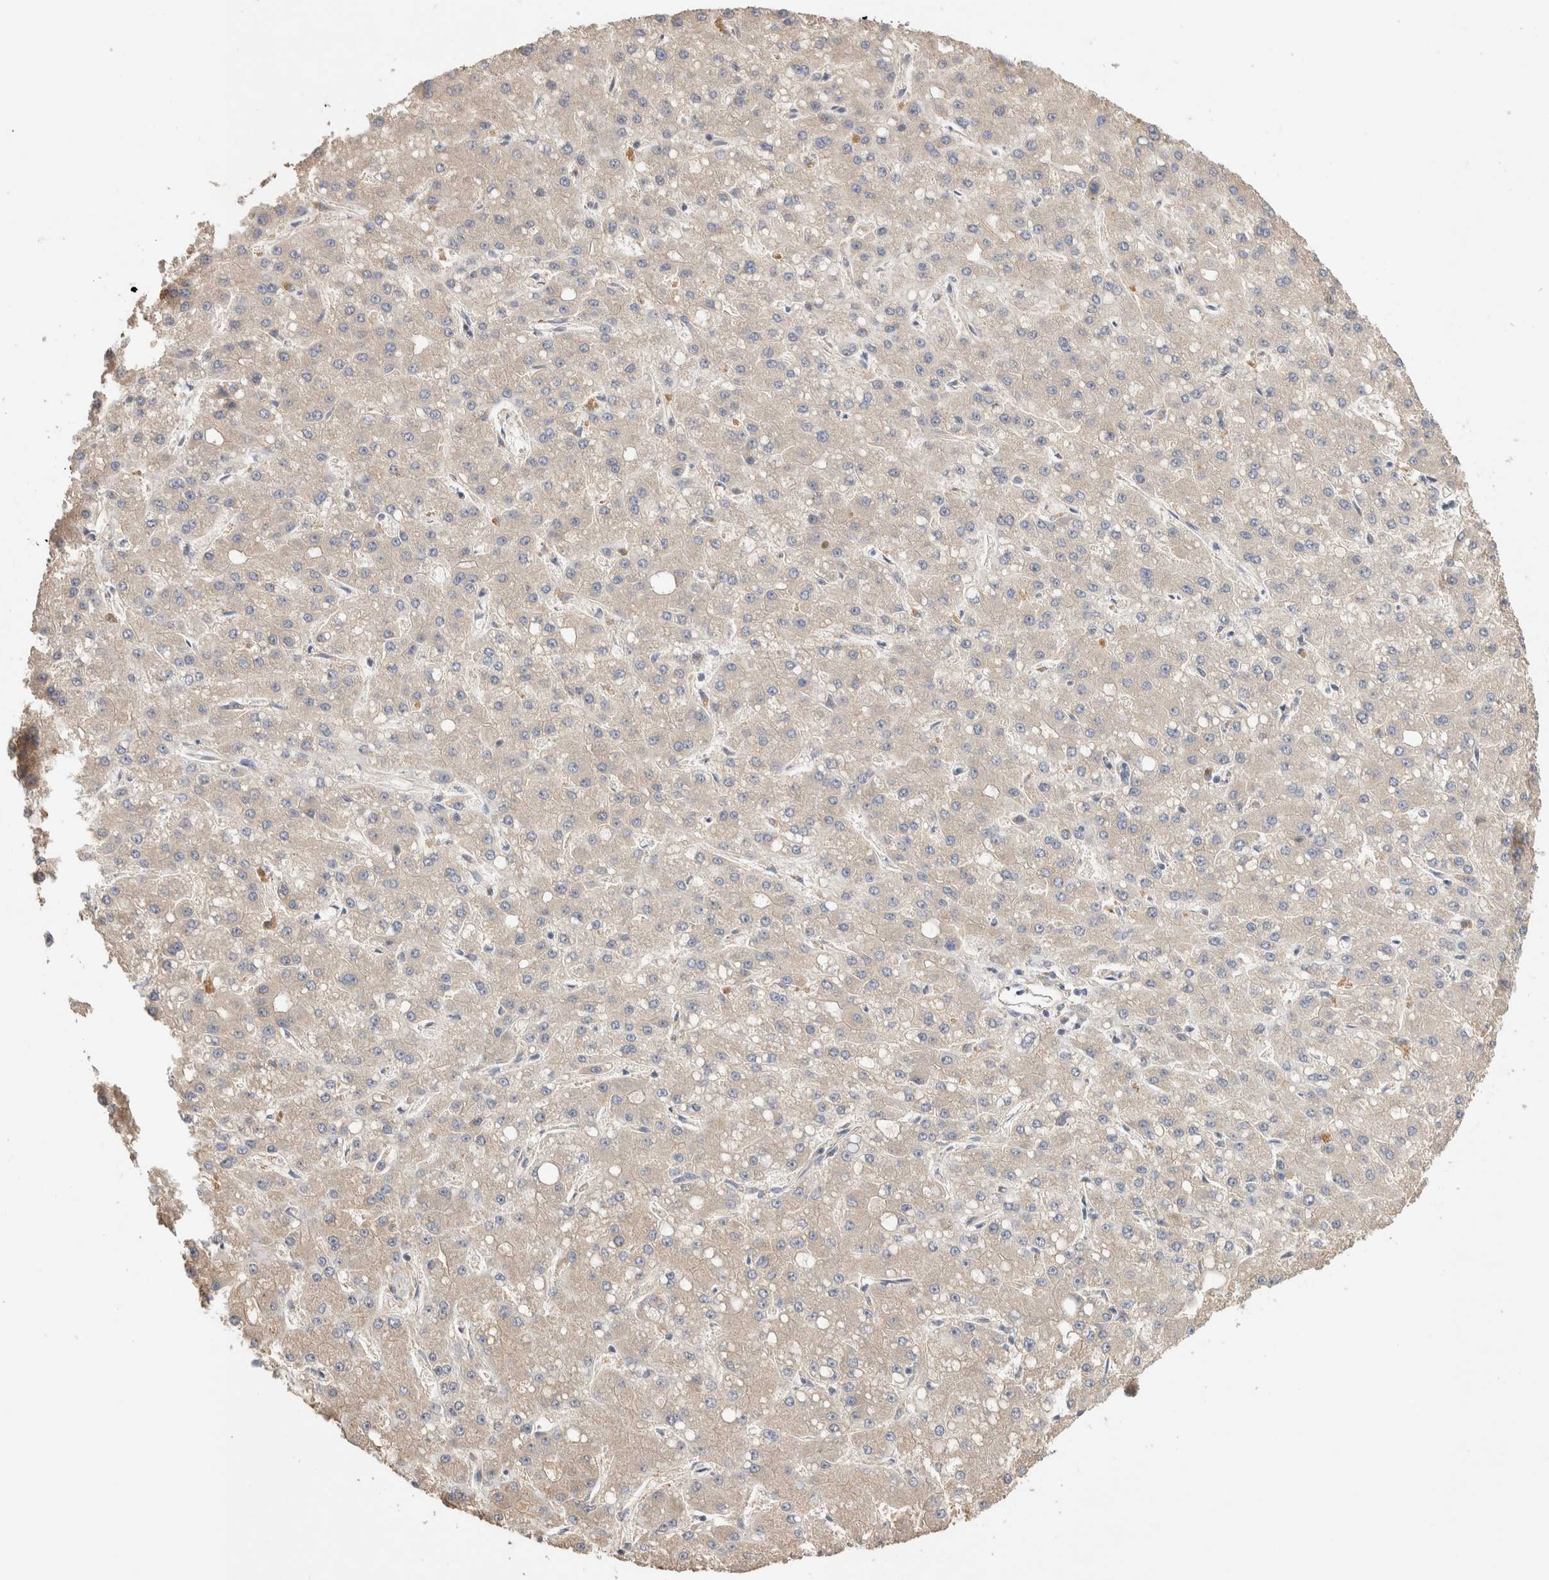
{"staining": {"intensity": "weak", "quantity": "<25%", "location": "cytoplasmic/membranous"}, "tissue": "liver cancer", "cell_type": "Tumor cells", "image_type": "cancer", "snomed": [{"axis": "morphology", "description": "Carcinoma, Hepatocellular, NOS"}, {"axis": "topography", "description": "Liver"}], "caption": "IHC of human liver hepatocellular carcinoma reveals no staining in tumor cells.", "gene": "B3GNTL1", "patient": {"sex": "male", "age": 67}}